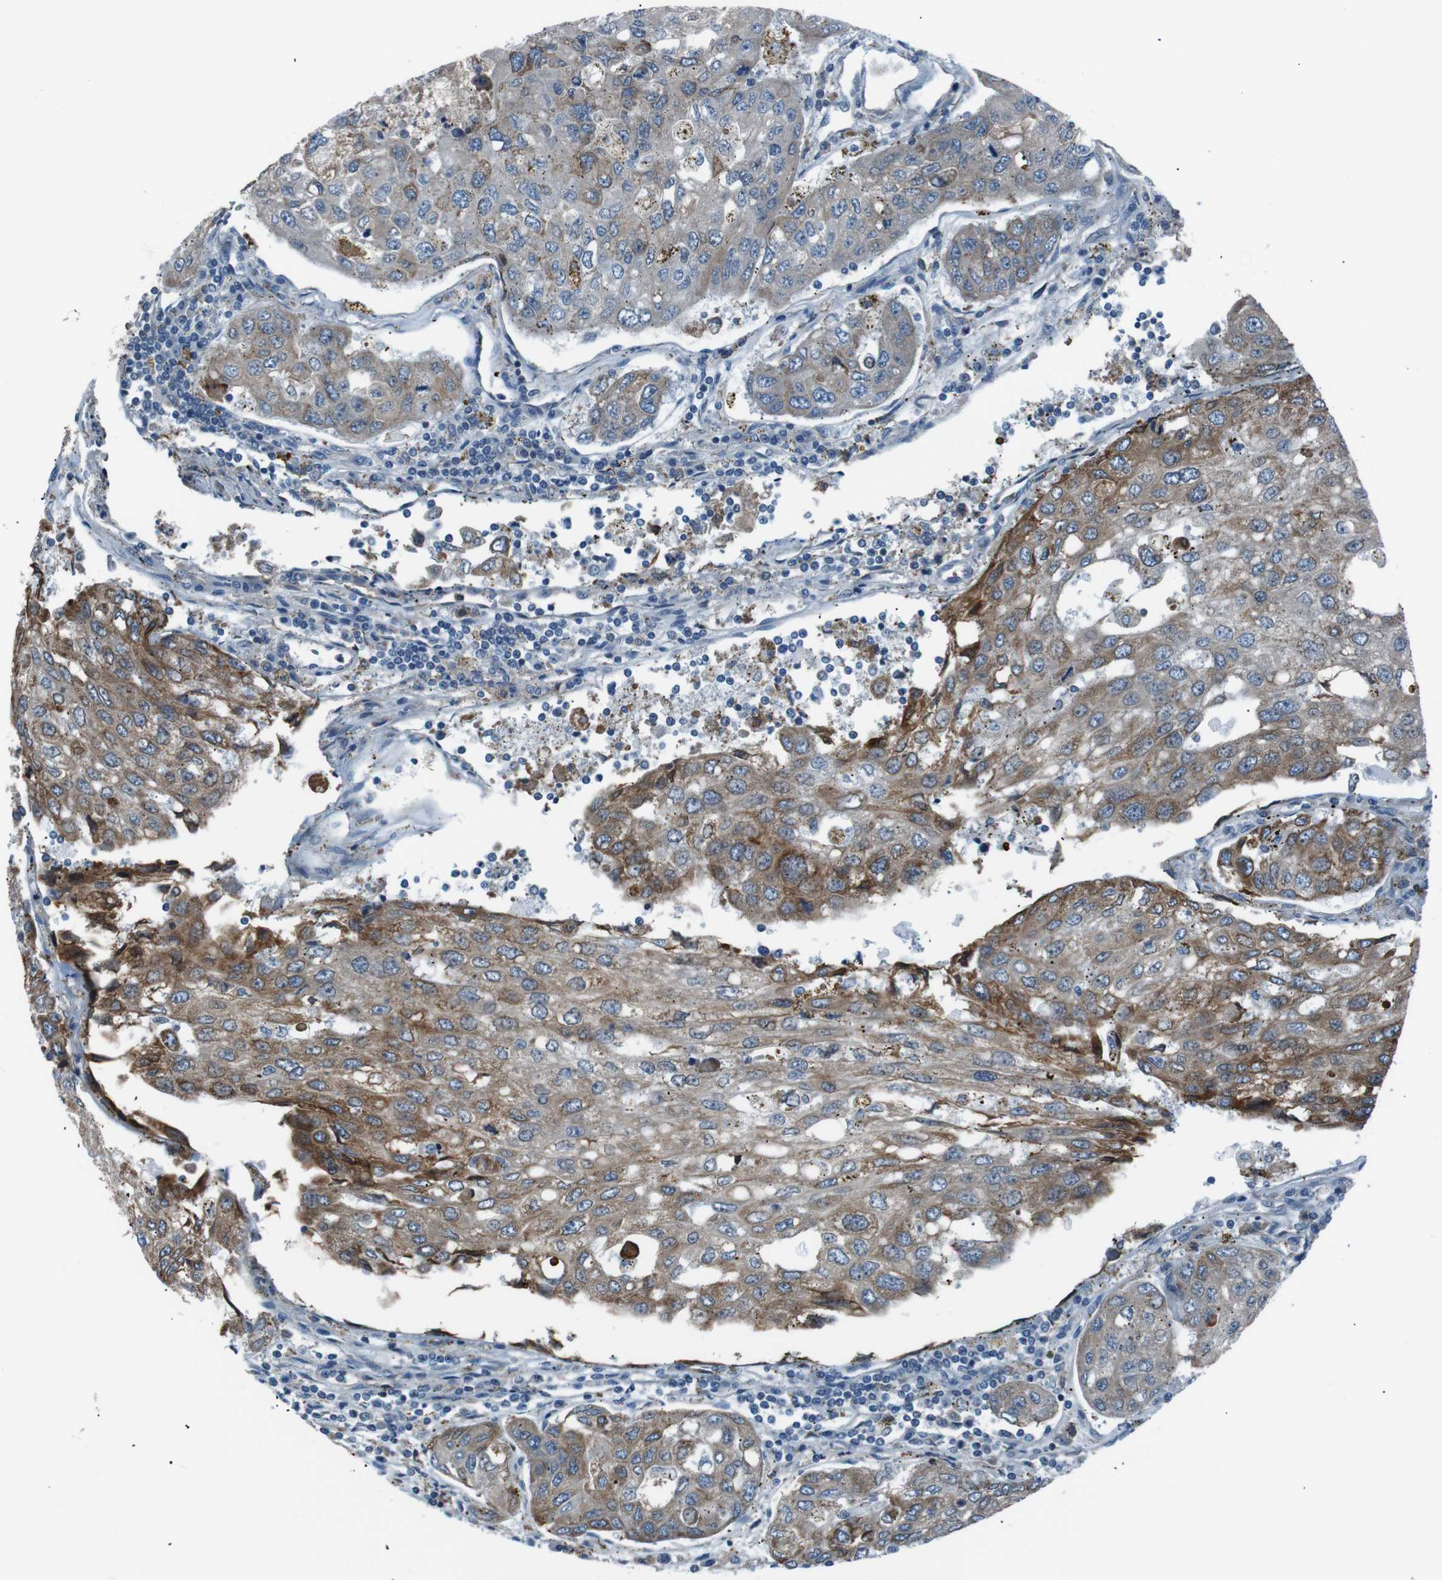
{"staining": {"intensity": "moderate", "quantity": "25%-75%", "location": "cytoplasmic/membranous"}, "tissue": "urothelial cancer", "cell_type": "Tumor cells", "image_type": "cancer", "snomed": [{"axis": "morphology", "description": "Urothelial carcinoma, High grade"}, {"axis": "topography", "description": "Lymph node"}, {"axis": "topography", "description": "Urinary bladder"}], "caption": "Human urothelial cancer stained with a brown dye displays moderate cytoplasmic/membranous positive expression in approximately 25%-75% of tumor cells.", "gene": "SIGMAR1", "patient": {"sex": "male", "age": 51}}